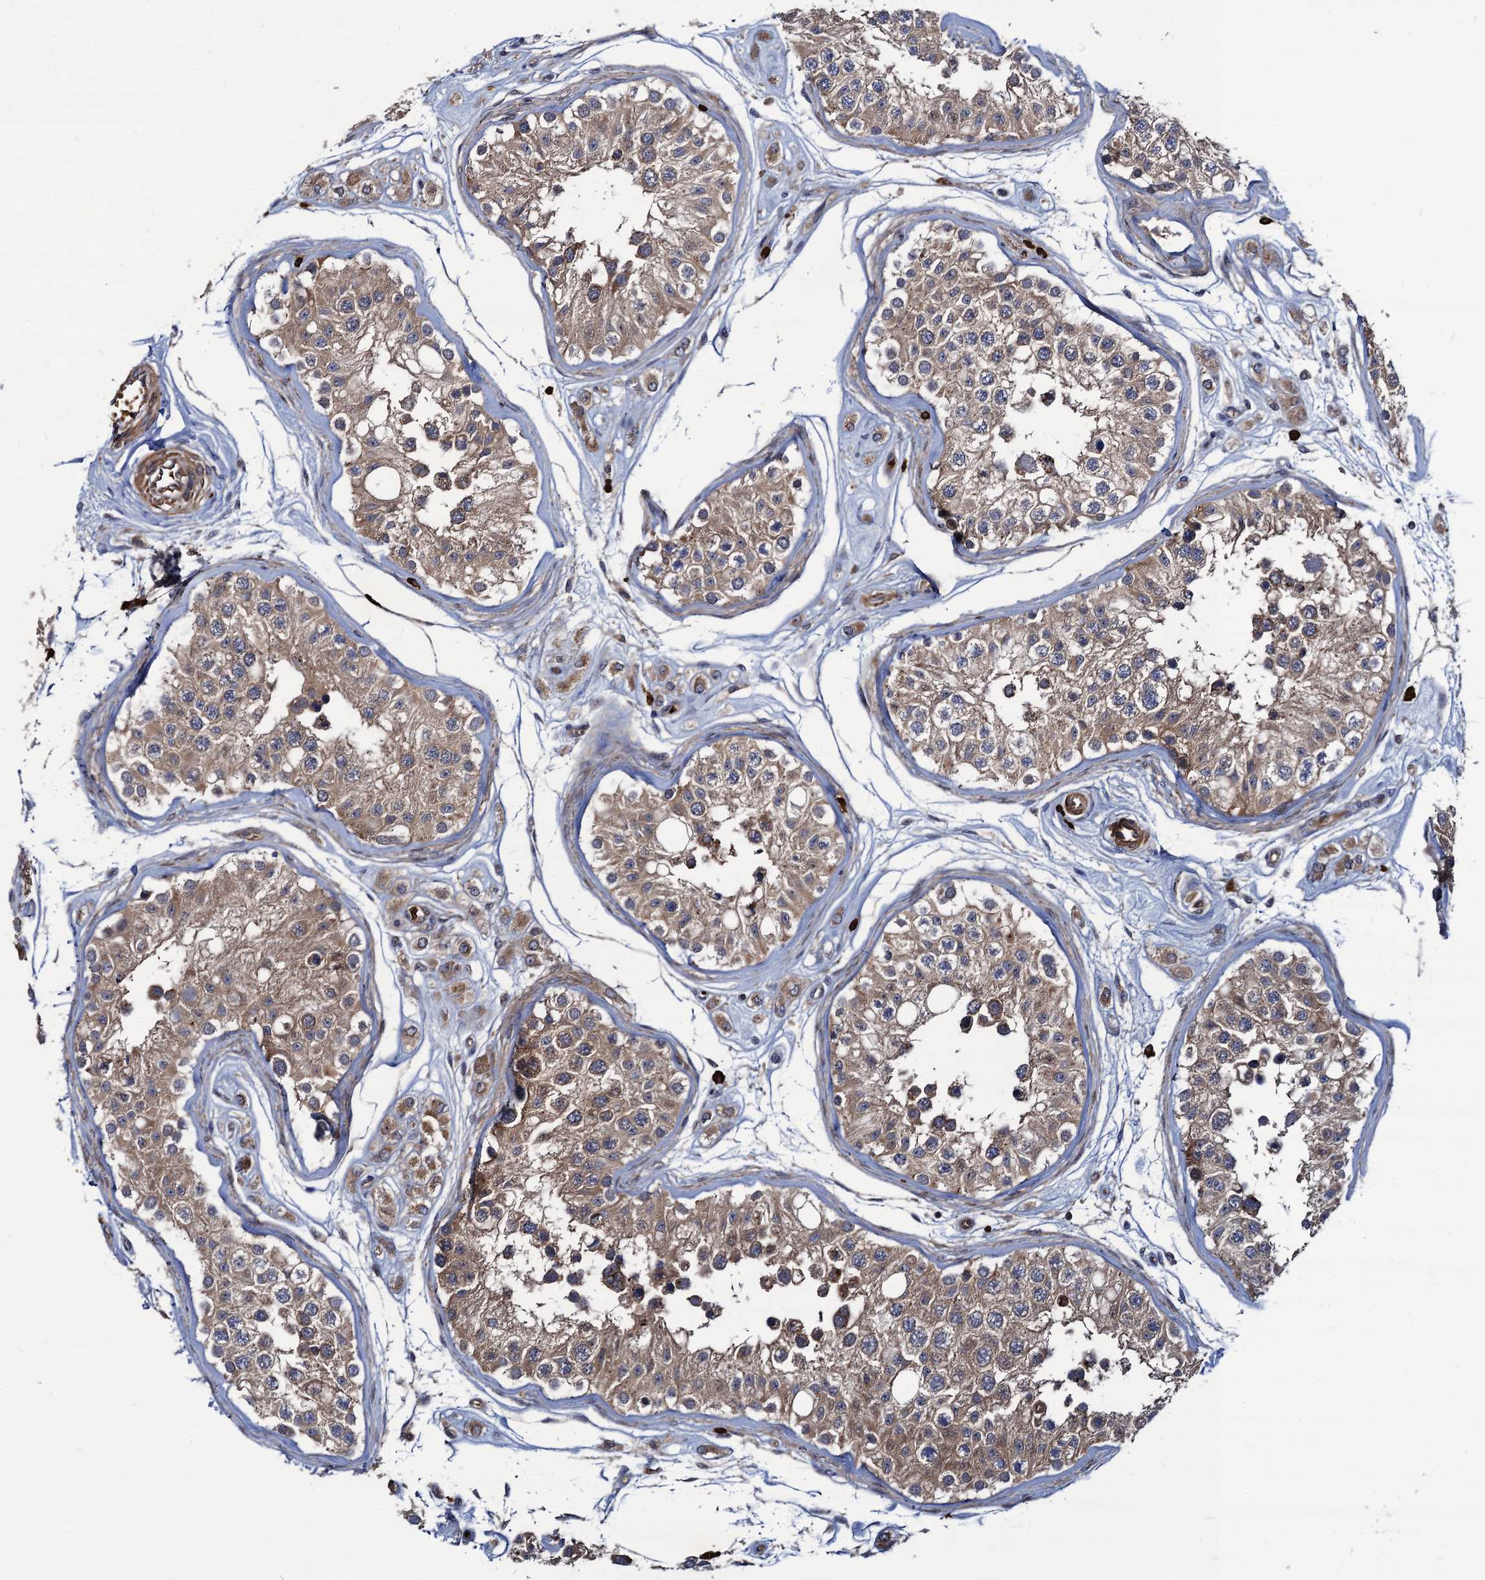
{"staining": {"intensity": "moderate", "quantity": "25%-75%", "location": "cytoplasmic/membranous"}, "tissue": "testis", "cell_type": "Cells in seminiferous ducts", "image_type": "normal", "snomed": [{"axis": "morphology", "description": "Normal tissue, NOS"}, {"axis": "morphology", "description": "Adenocarcinoma, metastatic, NOS"}, {"axis": "topography", "description": "Testis"}], "caption": "Moderate cytoplasmic/membranous staining for a protein is appreciated in about 25%-75% of cells in seminiferous ducts of unremarkable testis using IHC.", "gene": "KXD1", "patient": {"sex": "male", "age": 26}}